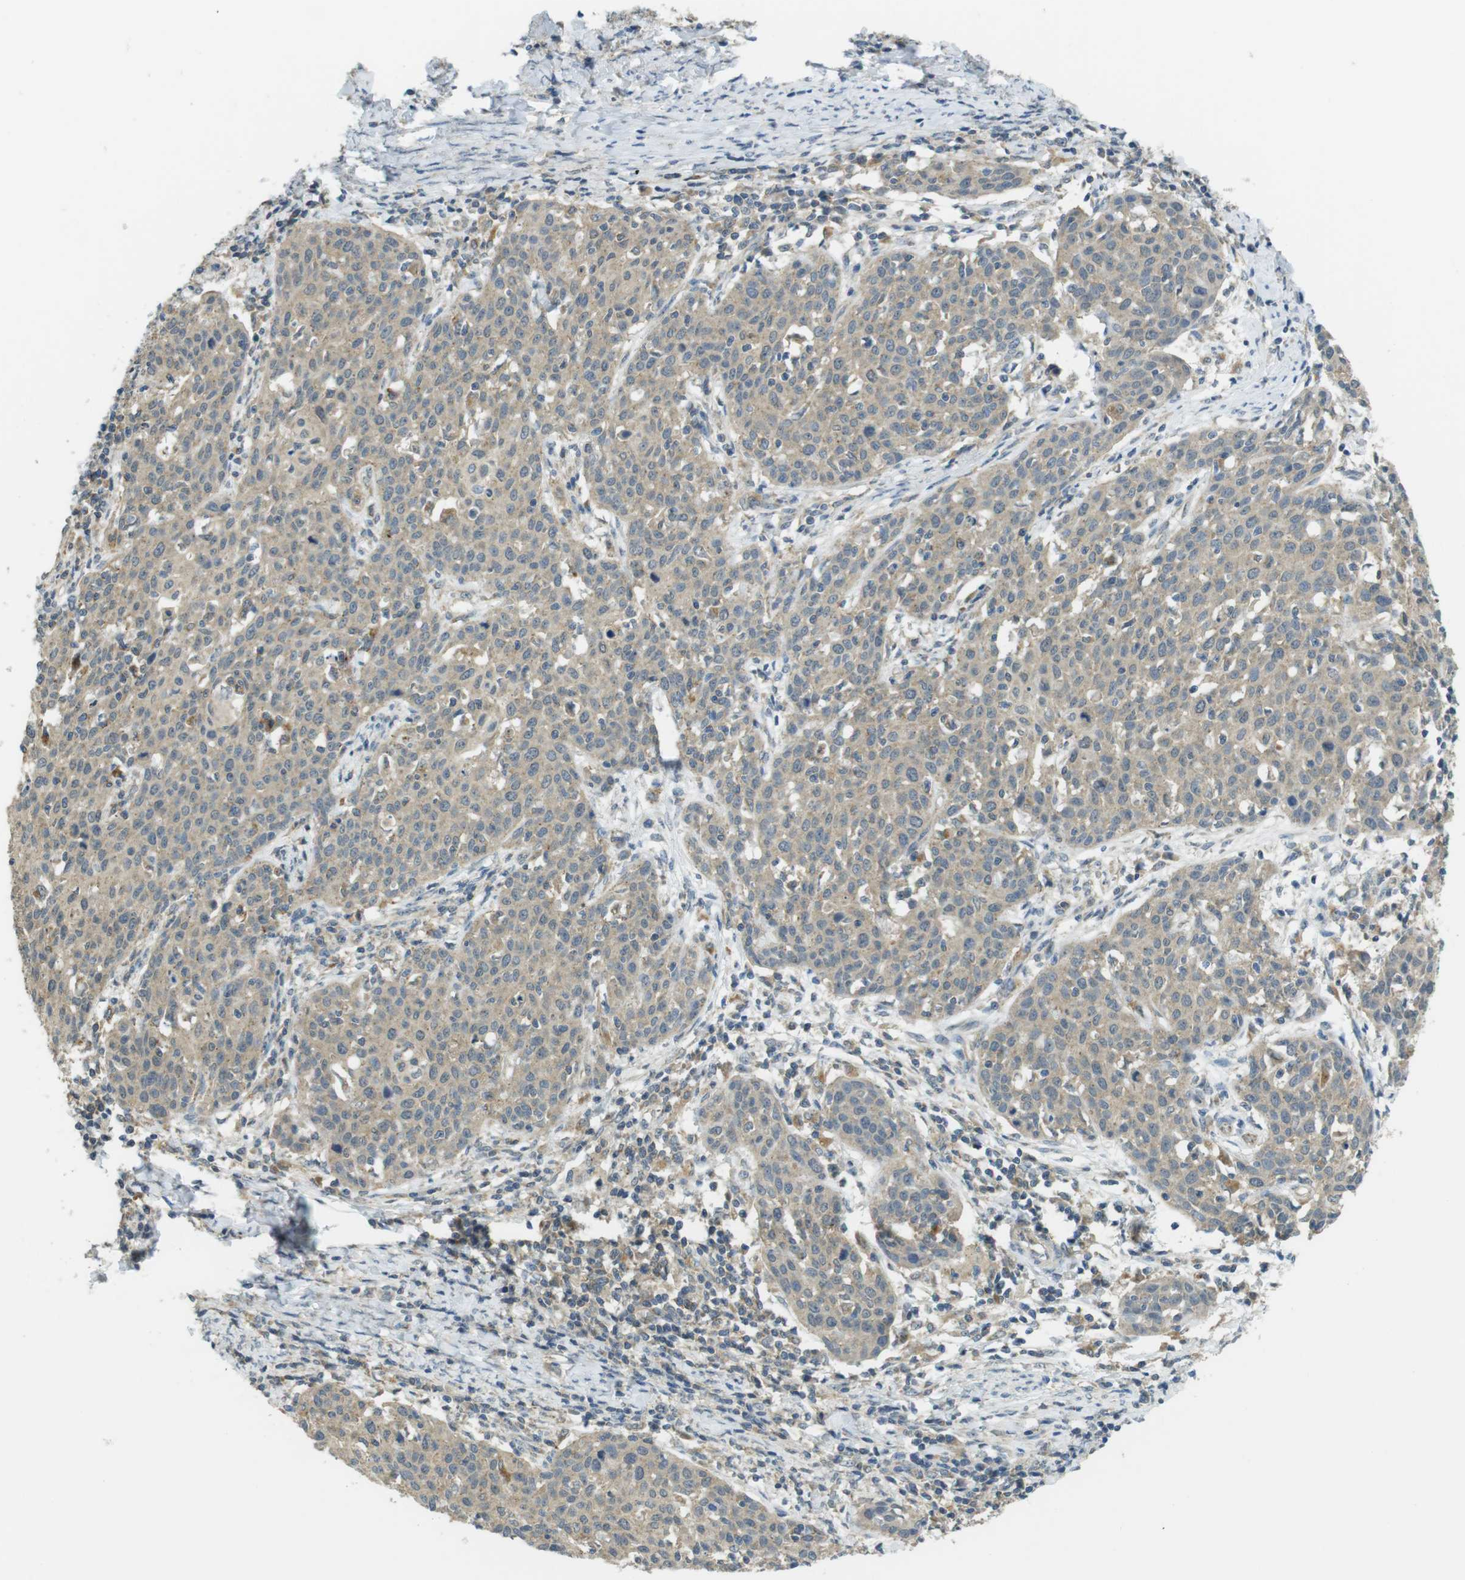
{"staining": {"intensity": "weak", "quantity": ">75%", "location": "cytoplasmic/membranous"}, "tissue": "cervical cancer", "cell_type": "Tumor cells", "image_type": "cancer", "snomed": [{"axis": "morphology", "description": "Squamous cell carcinoma, NOS"}, {"axis": "topography", "description": "Cervix"}], "caption": "The photomicrograph exhibits staining of cervical cancer, revealing weak cytoplasmic/membranous protein expression (brown color) within tumor cells.", "gene": "BRI3BP", "patient": {"sex": "female", "age": 38}}